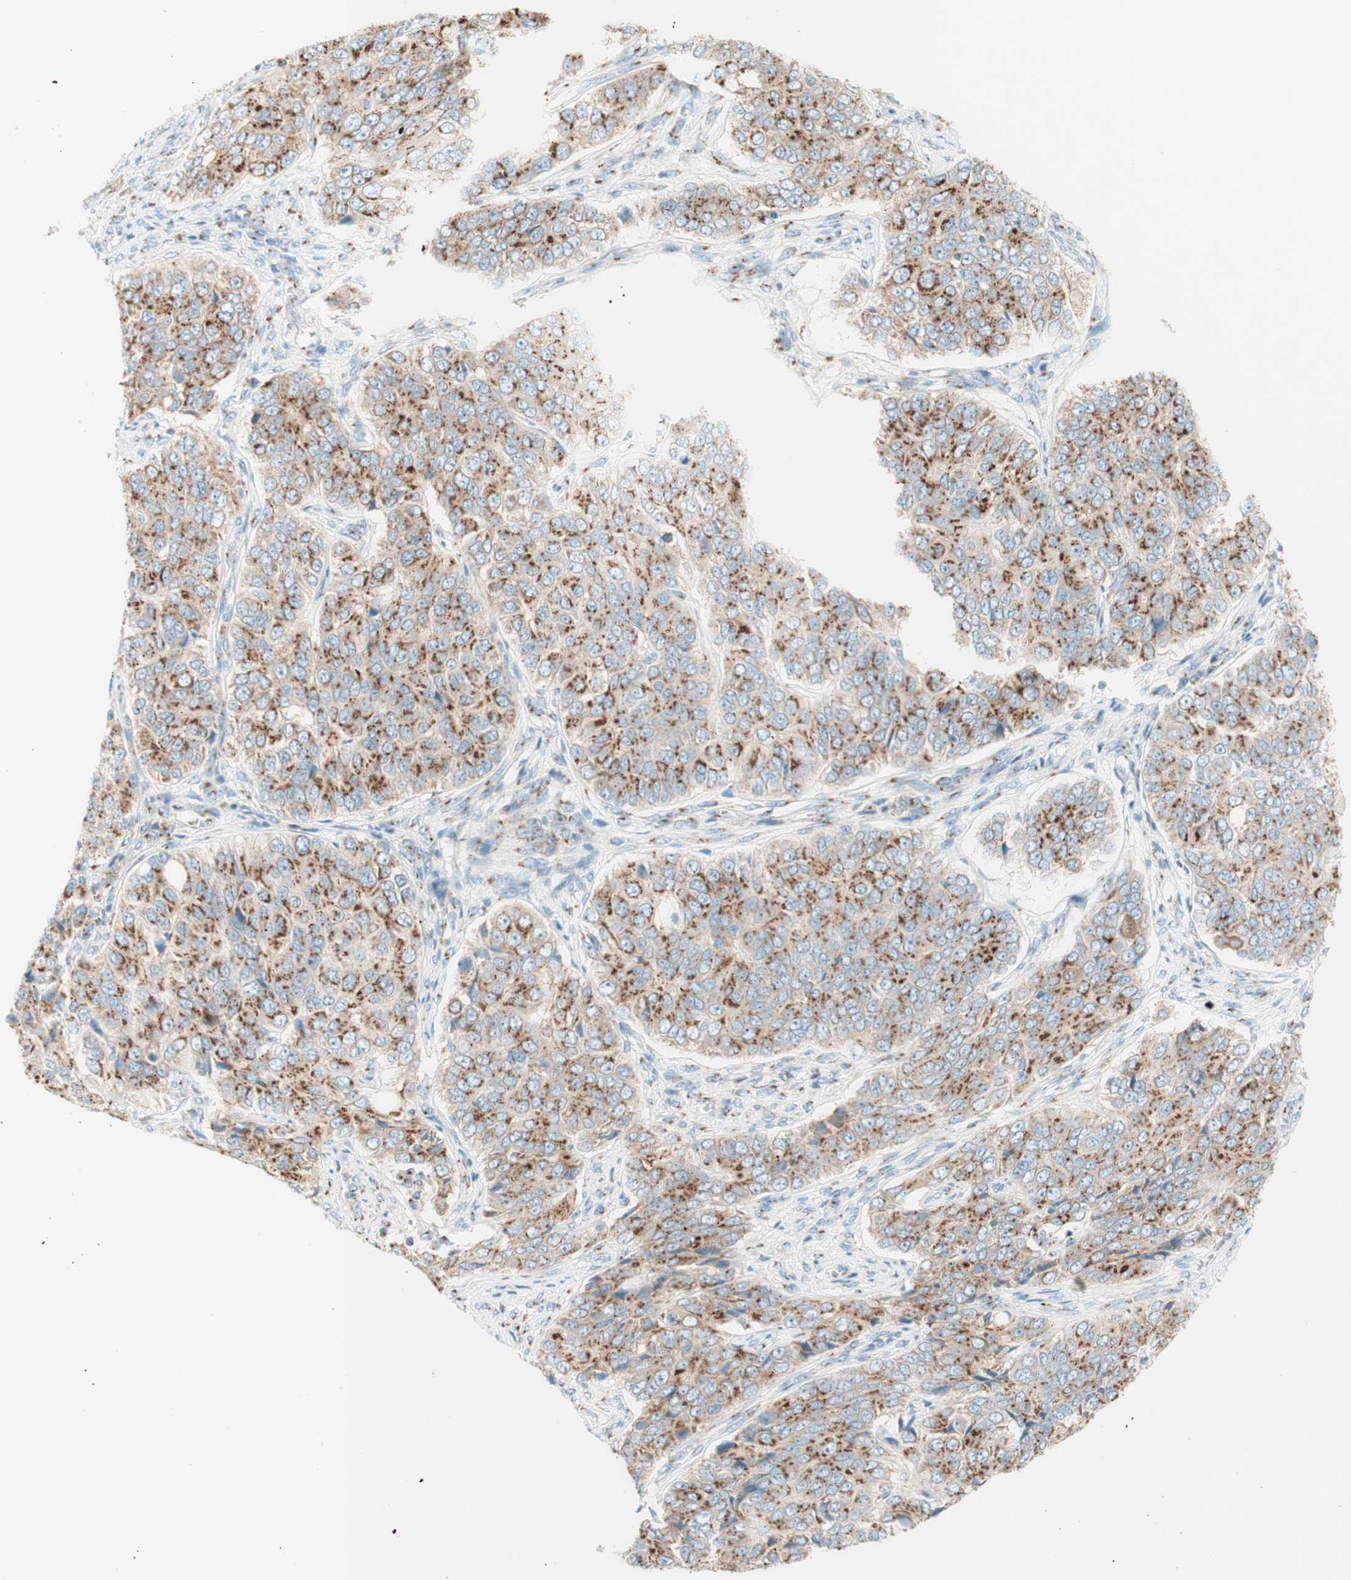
{"staining": {"intensity": "strong", "quantity": ">75%", "location": "cytoplasmic/membranous"}, "tissue": "ovarian cancer", "cell_type": "Tumor cells", "image_type": "cancer", "snomed": [{"axis": "morphology", "description": "Carcinoma, endometroid"}, {"axis": "topography", "description": "Ovary"}], "caption": "Tumor cells show high levels of strong cytoplasmic/membranous positivity in about >75% of cells in ovarian endometroid carcinoma. (DAB = brown stain, brightfield microscopy at high magnification).", "gene": "GOLGB1", "patient": {"sex": "female", "age": 51}}